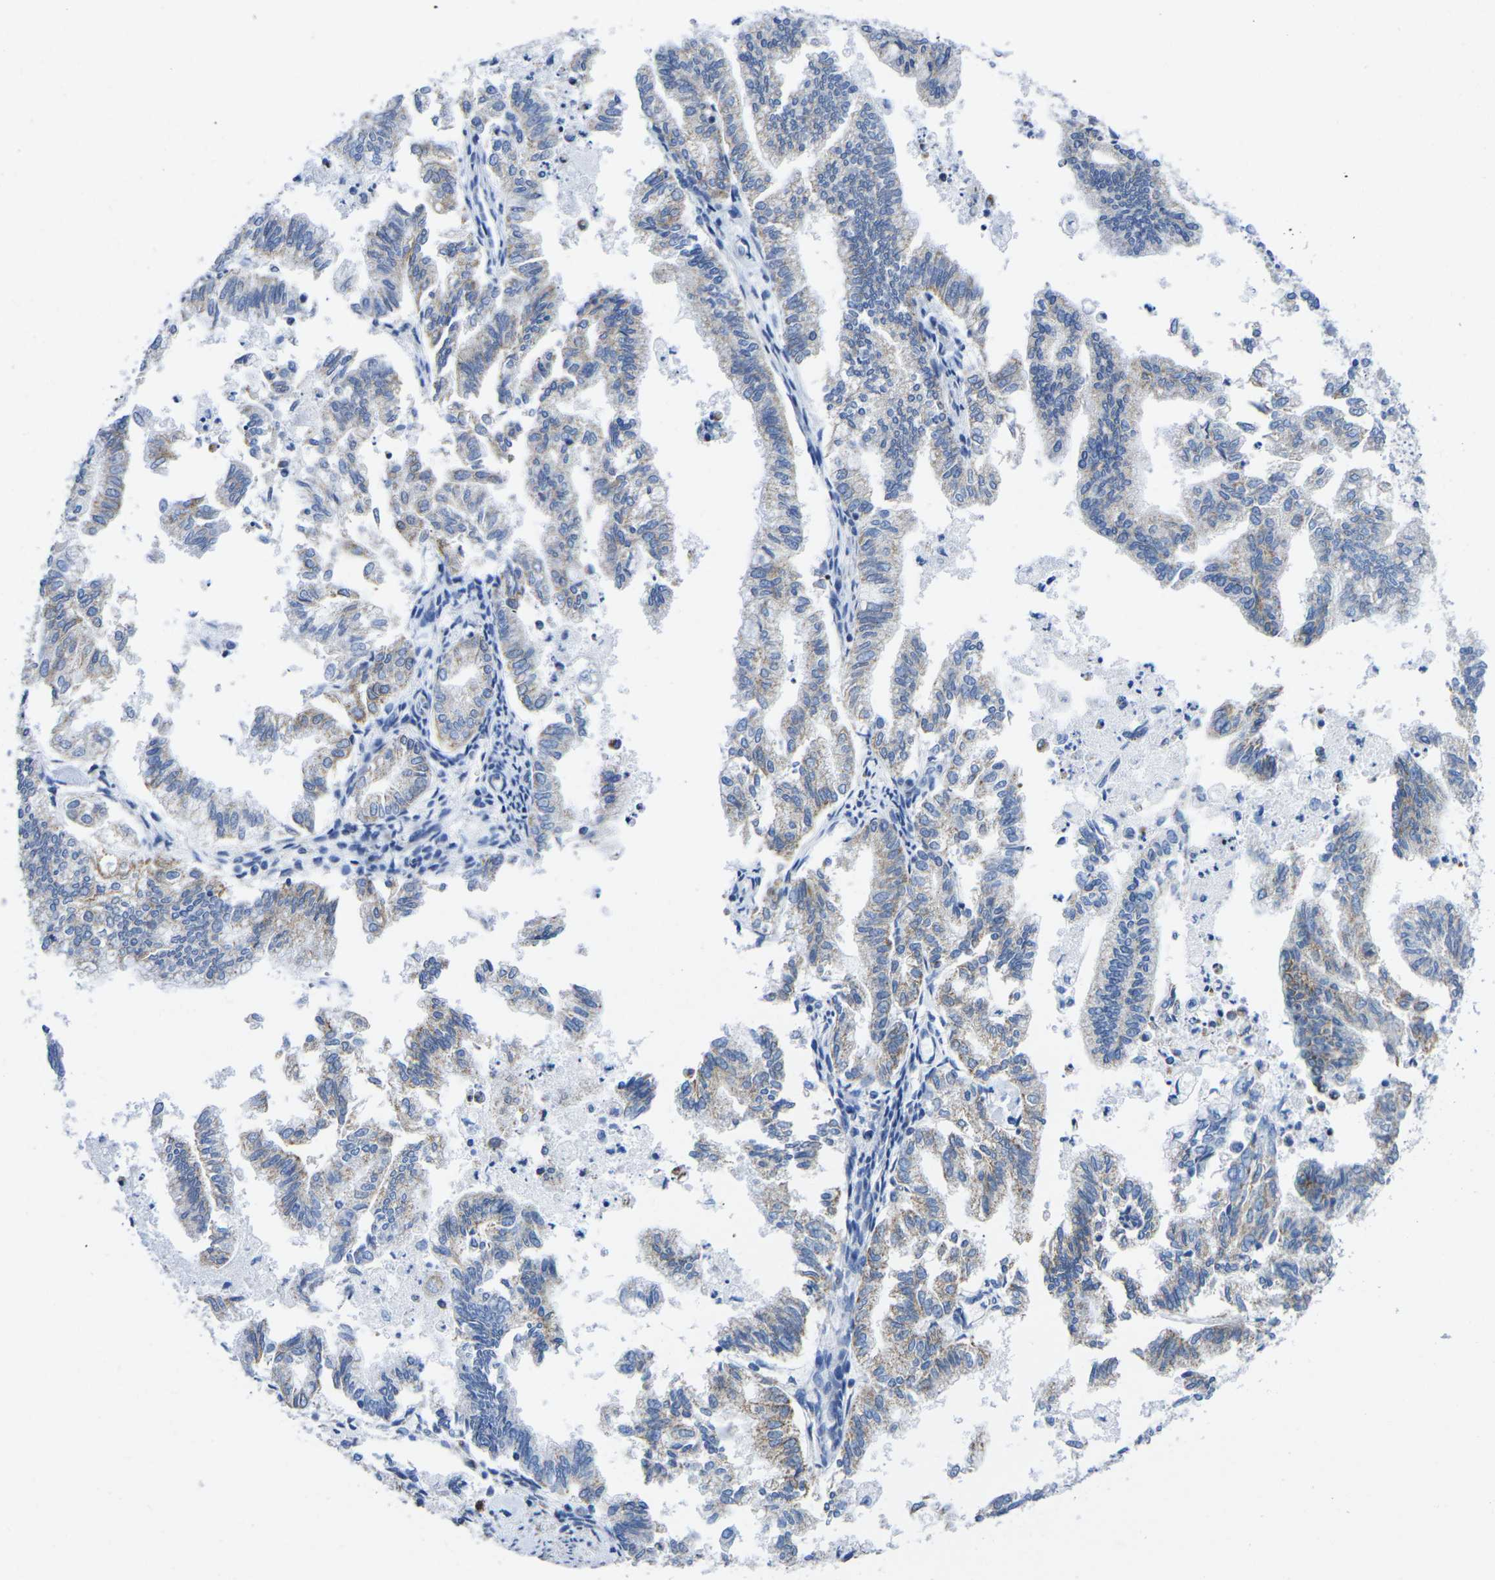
{"staining": {"intensity": "weak", "quantity": "25%-75%", "location": "cytoplasmic/membranous"}, "tissue": "endometrial cancer", "cell_type": "Tumor cells", "image_type": "cancer", "snomed": [{"axis": "morphology", "description": "Necrosis, NOS"}, {"axis": "morphology", "description": "Adenocarcinoma, NOS"}, {"axis": "topography", "description": "Endometrium"}], "caption": "Human endometrial cancer (adenocarcinoma) stained with a protein marker shows weak staining in tumor cells.", "gene": "TMEM204", "patient": {"sex": "female", "age": 79}}